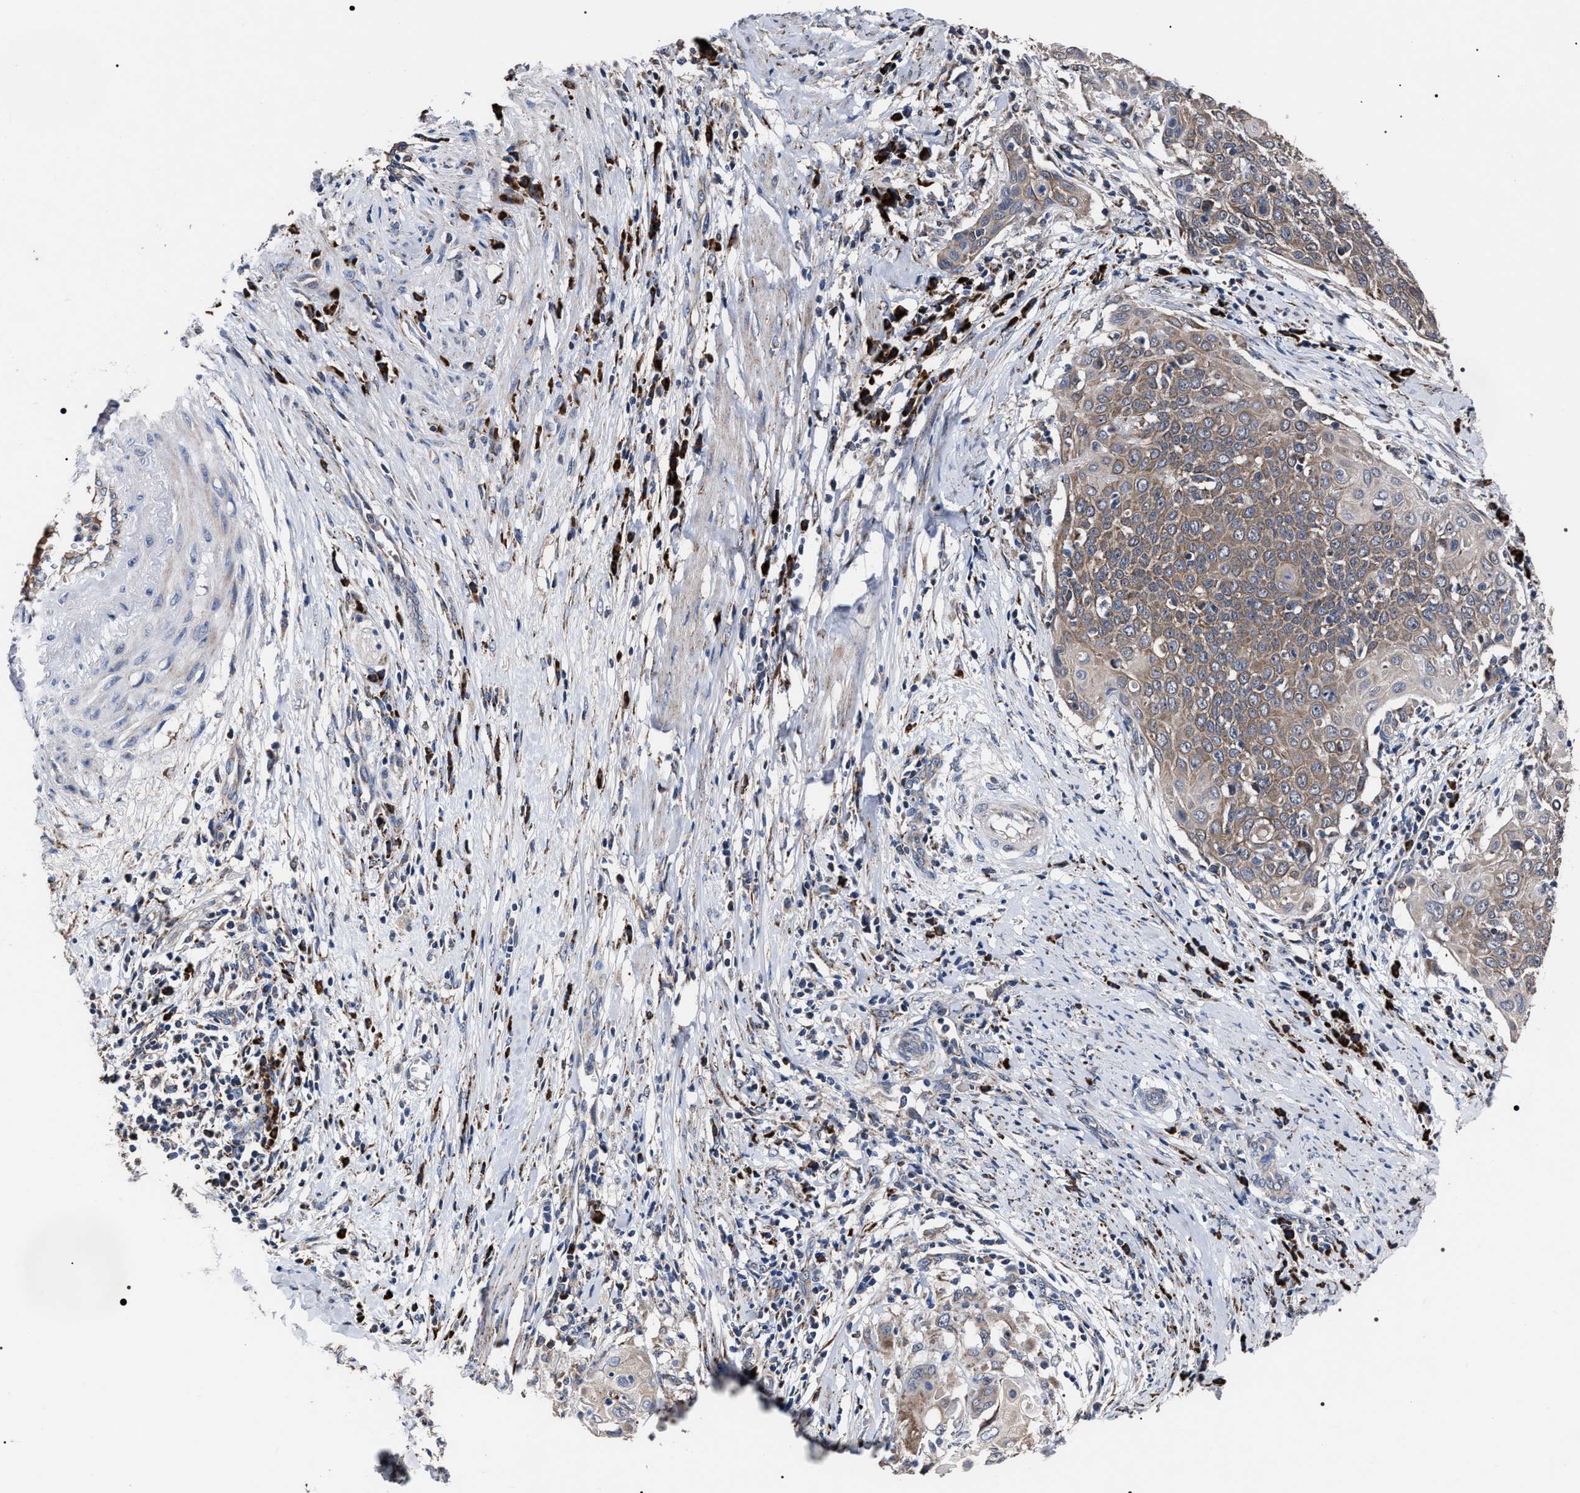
{"staining": {"intensity": "moderate", "quantity": ">75%", "location": "cytoplasmic/membranous"}, "tissue": "cervical cancer", "cell_type": "Tumor cells", "image_type": "cancer", "snomed": [{"axis": "morphology", "description": "Squamous cell carcinoma, NOS"}, {"axis": "topography", "description": "Cervix"}], "caption": "Brown immunohistochemical staining in human squamous cell carcinoma (cervical) reveals moderate cytoplasmic/membranous expression in about >75% of tumor cells.", "gene": "MACC1", "patient": {"sex": "female", "age": 39}}